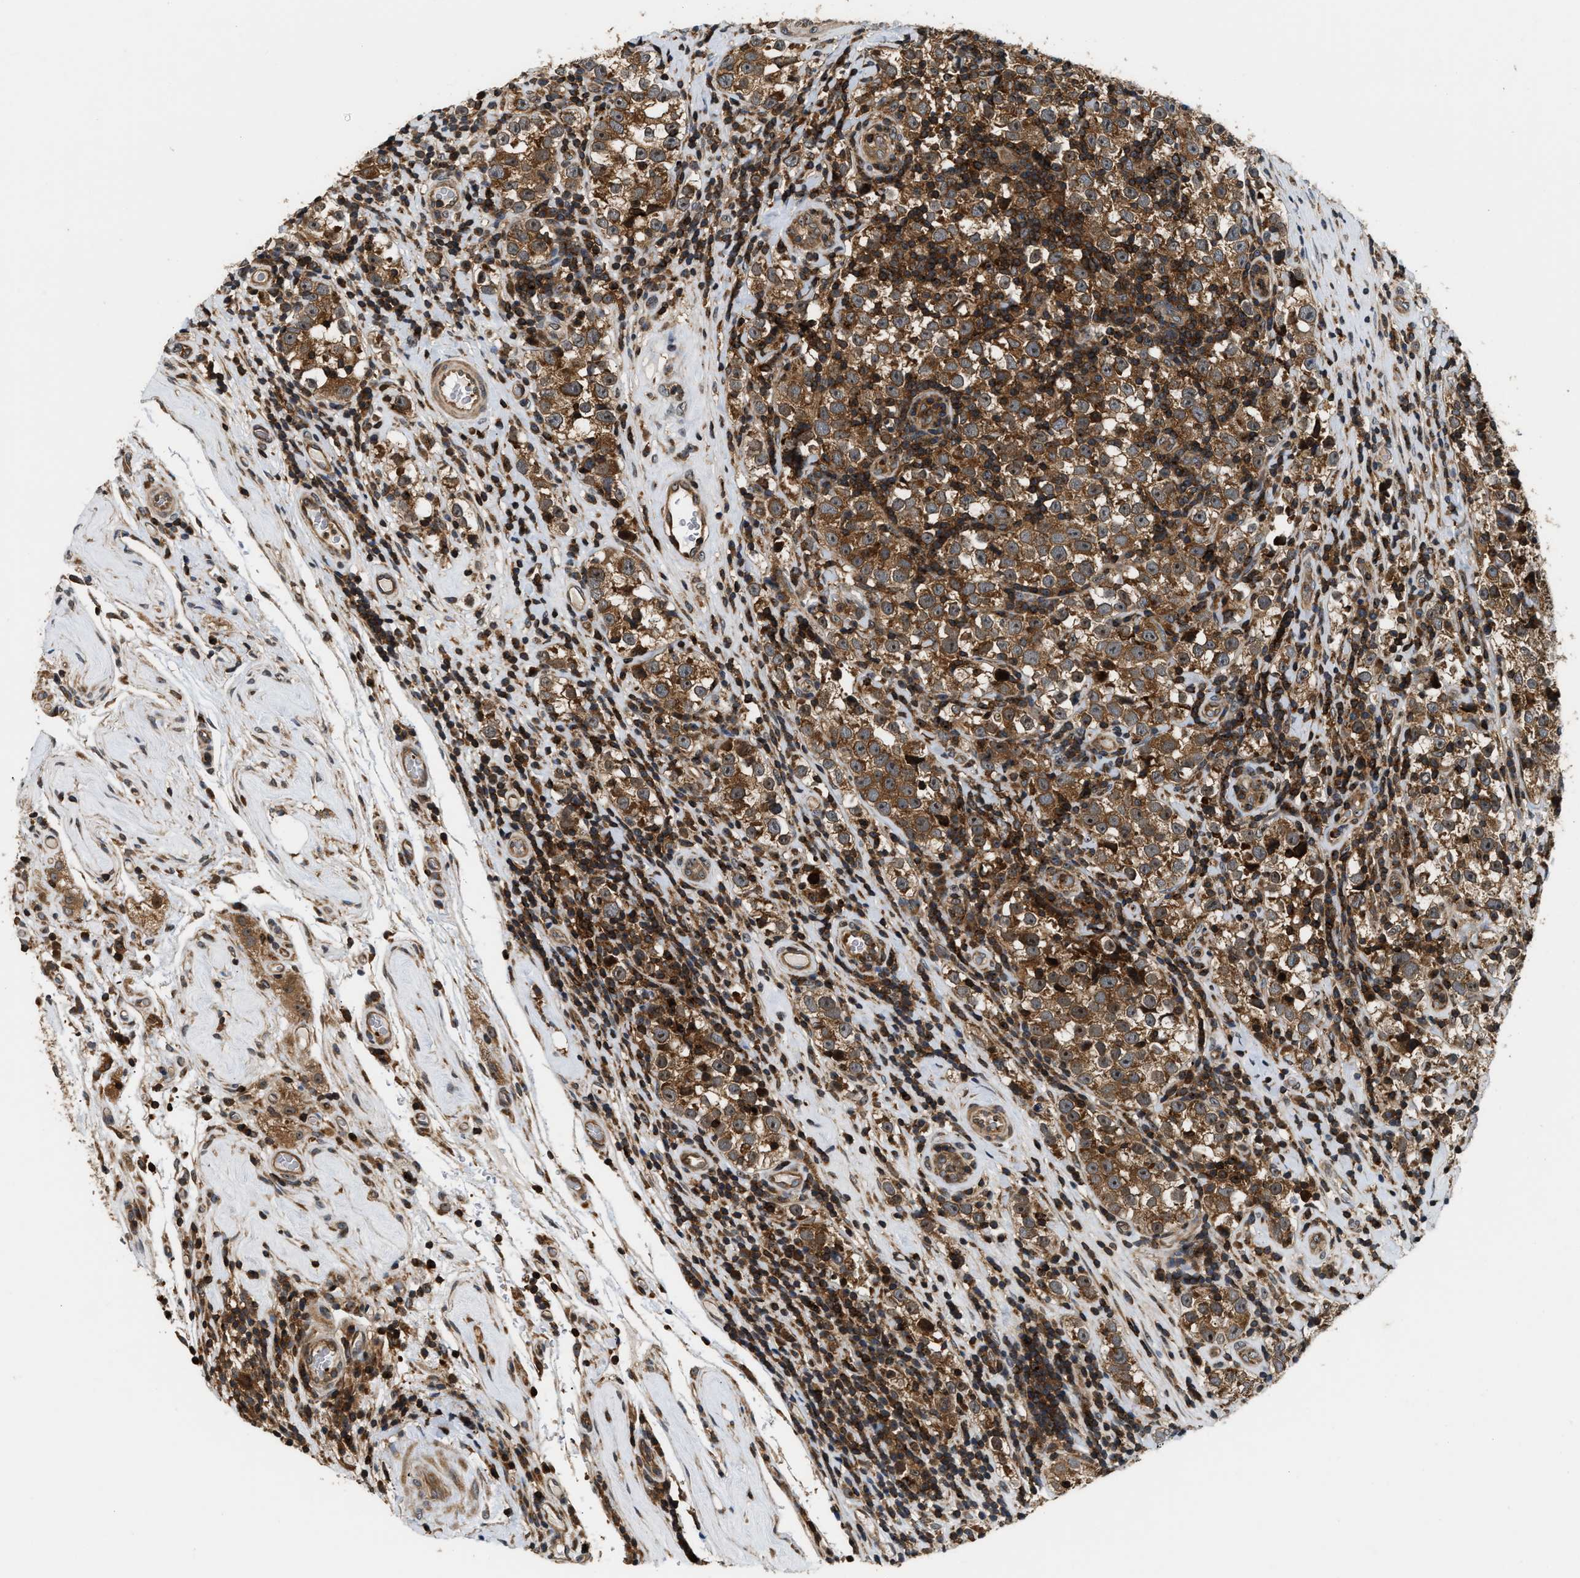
{"staining": {"intensity": "moderate", "quantity": ">75%", "location": "cytoplasmic/membranous,nuclear"}, "tissue": "testis cancer", "cell_type": "Tumor cells", "image_type": "cancer", "snomed": [{"axis": "morphology", "description": "Normal tissue, NOS"}, {"axis": "morphology", "description": "Seminoma, NOS"}, {"axis": "topography", "description": "Testis"}], "caption": "Testis seminoma was stained to show a protein in brown. There is medium levels of moderate cytoplasmic/membranous and nuclear expression in approximately >75% of tumor cells.", "gene": "SNX5", "patient": {"sex": "male", "age": 43}}